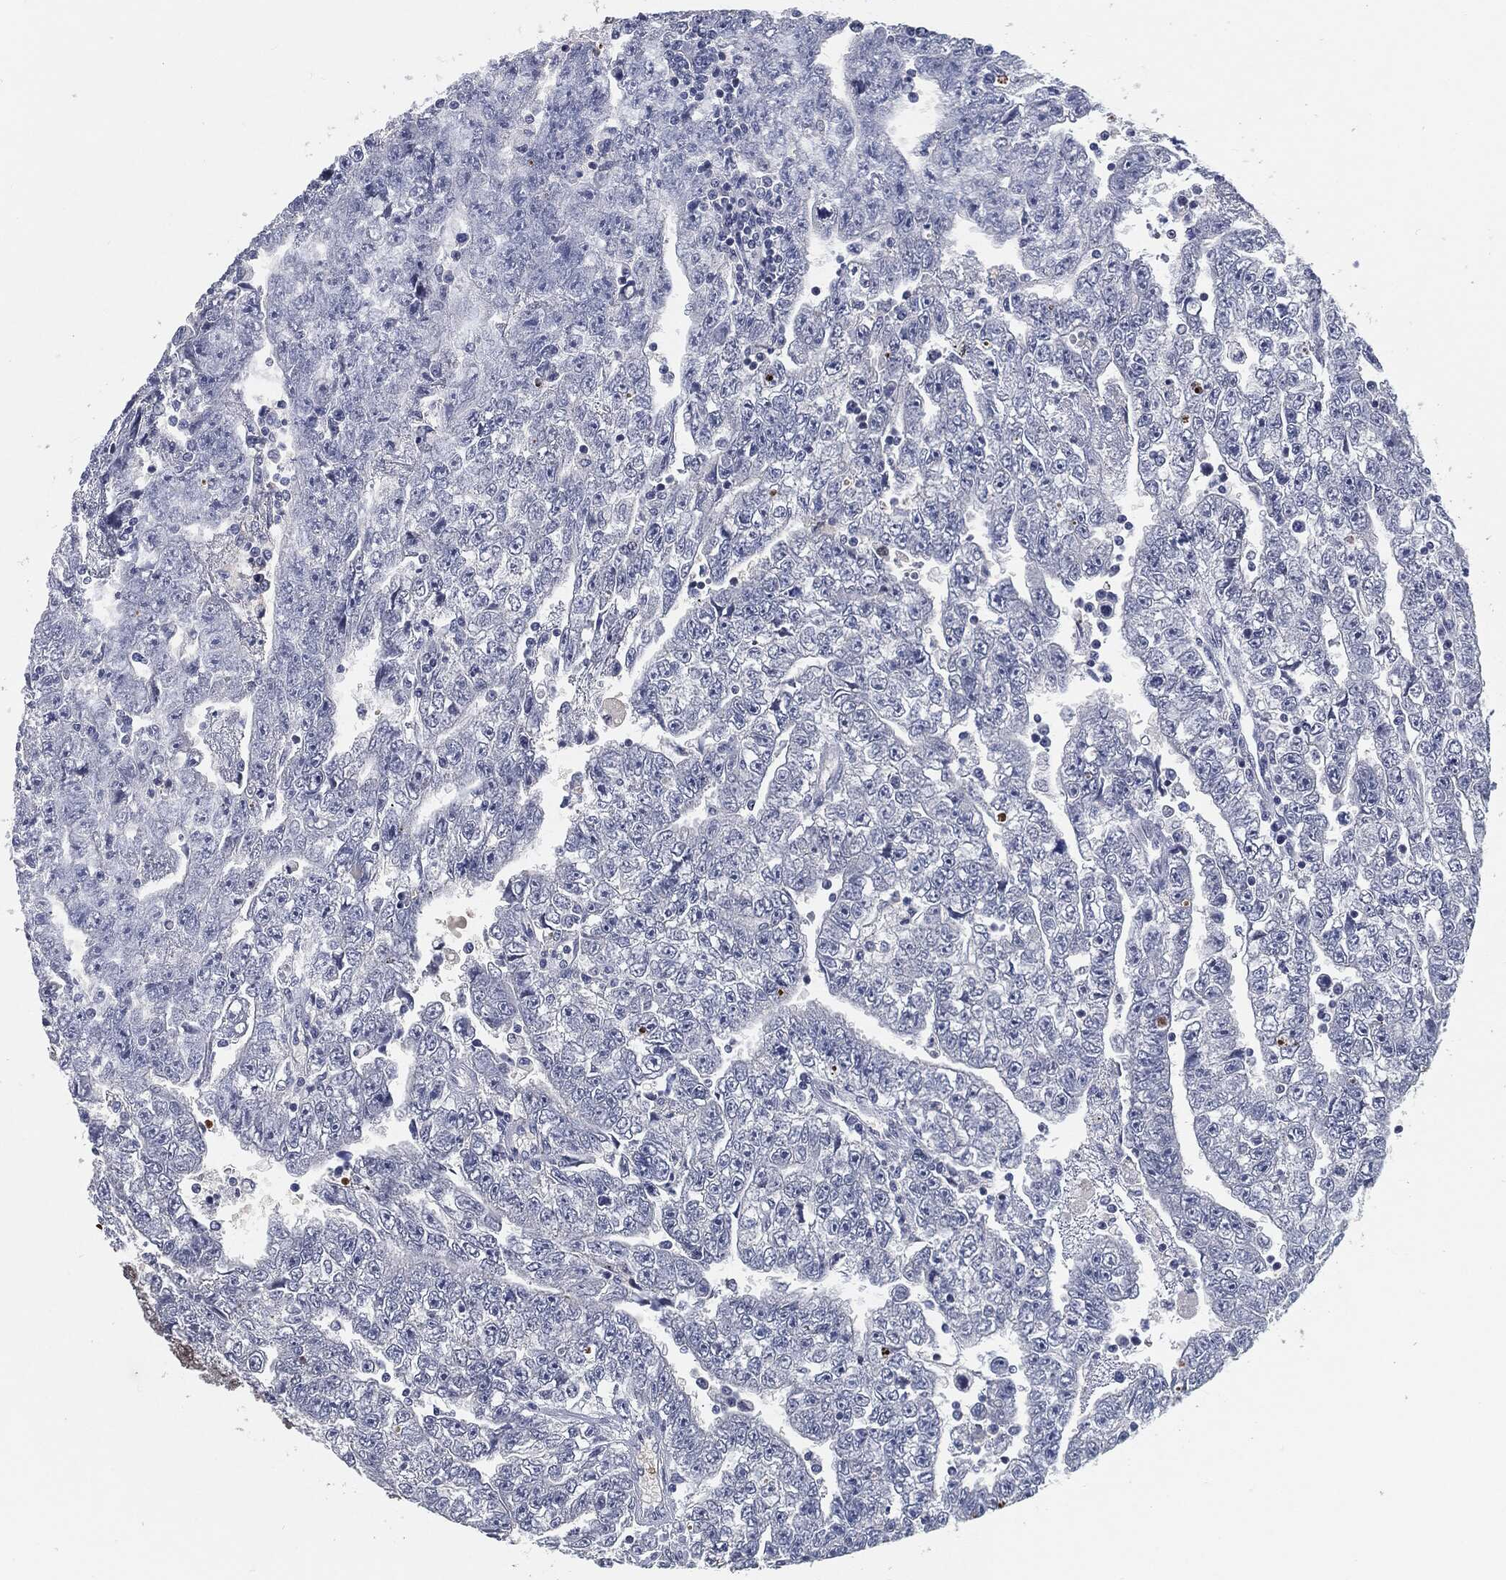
{"staining": {"intensity": "negative", "quantity": "none", "location": "none"}, "tissue": "testis cancer", "cell_type": "Tumor cells", "image_type": "cancer", "snomed": [{"axis": "morphology", "description": "Carcinoma, Embryonal, NOS"}, {"axis": "topography", "description": "Testis"}], "caption": "There is no significant expression in tumor cells of testis embryonal carcinoma.", "gene": "ANXA1", "patient": {"sex": "male", "age": 25}}